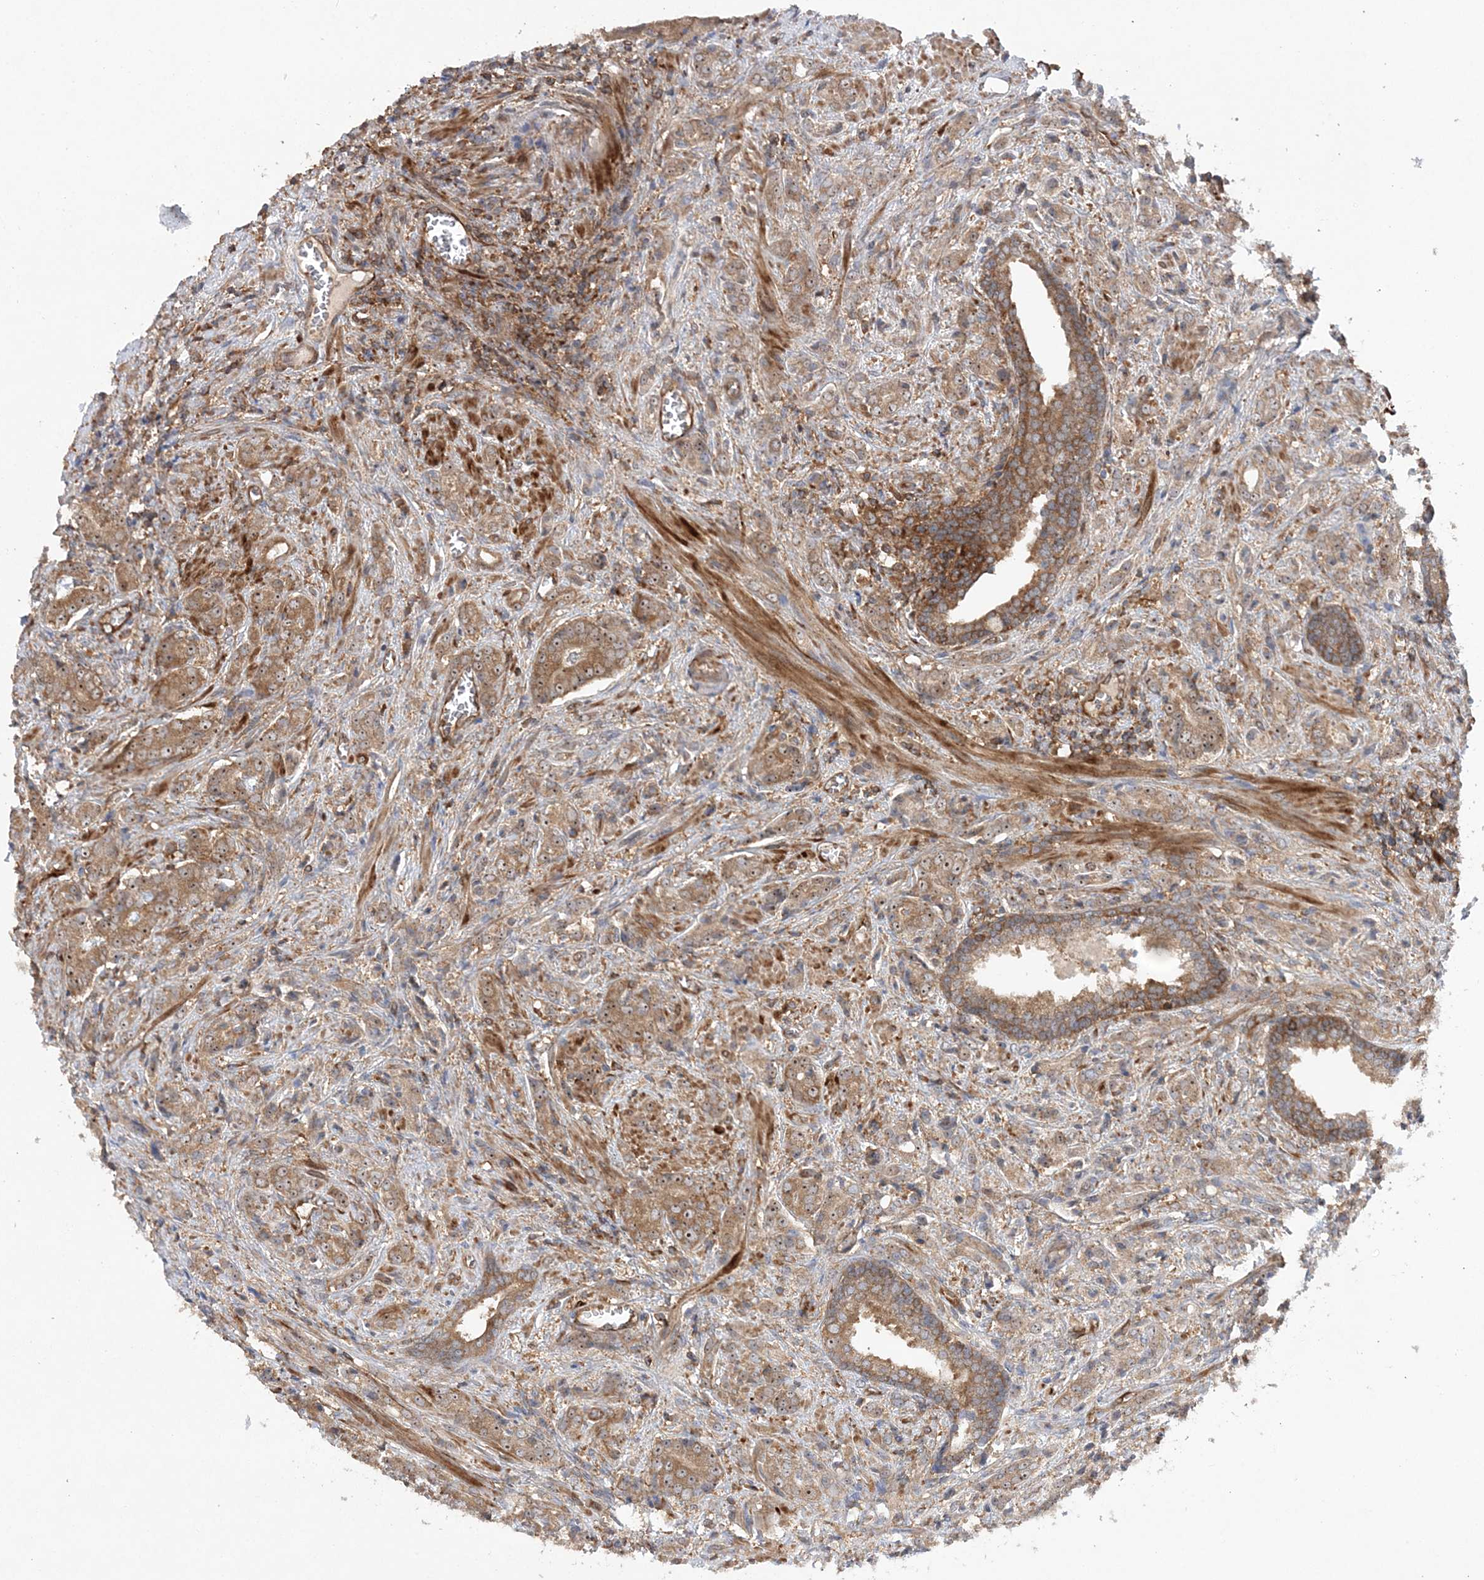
{"staining": {"intensity": "moderate", "quantity": ">75%", "location": "cytoplasmic/membranous,nuclear"}, "tissue": "prostate cancer", "cell_type": "Tumor cells", "image_type": "cancer", "snomed": [{"axis": "morphology", "description": "Adenocarcinoma, High grade"}, {"axis": "topography", "description": "Prostate"}], "caption": "Human prostate adenocarcinoma (high-grade) stained with a brown dye shows moderate cytoplasmic/membranous and nuclear positive positivity in about >75% of tumor cells.", "gene": "ACAP2", "patient": {"sex": "male", "age": 57}}